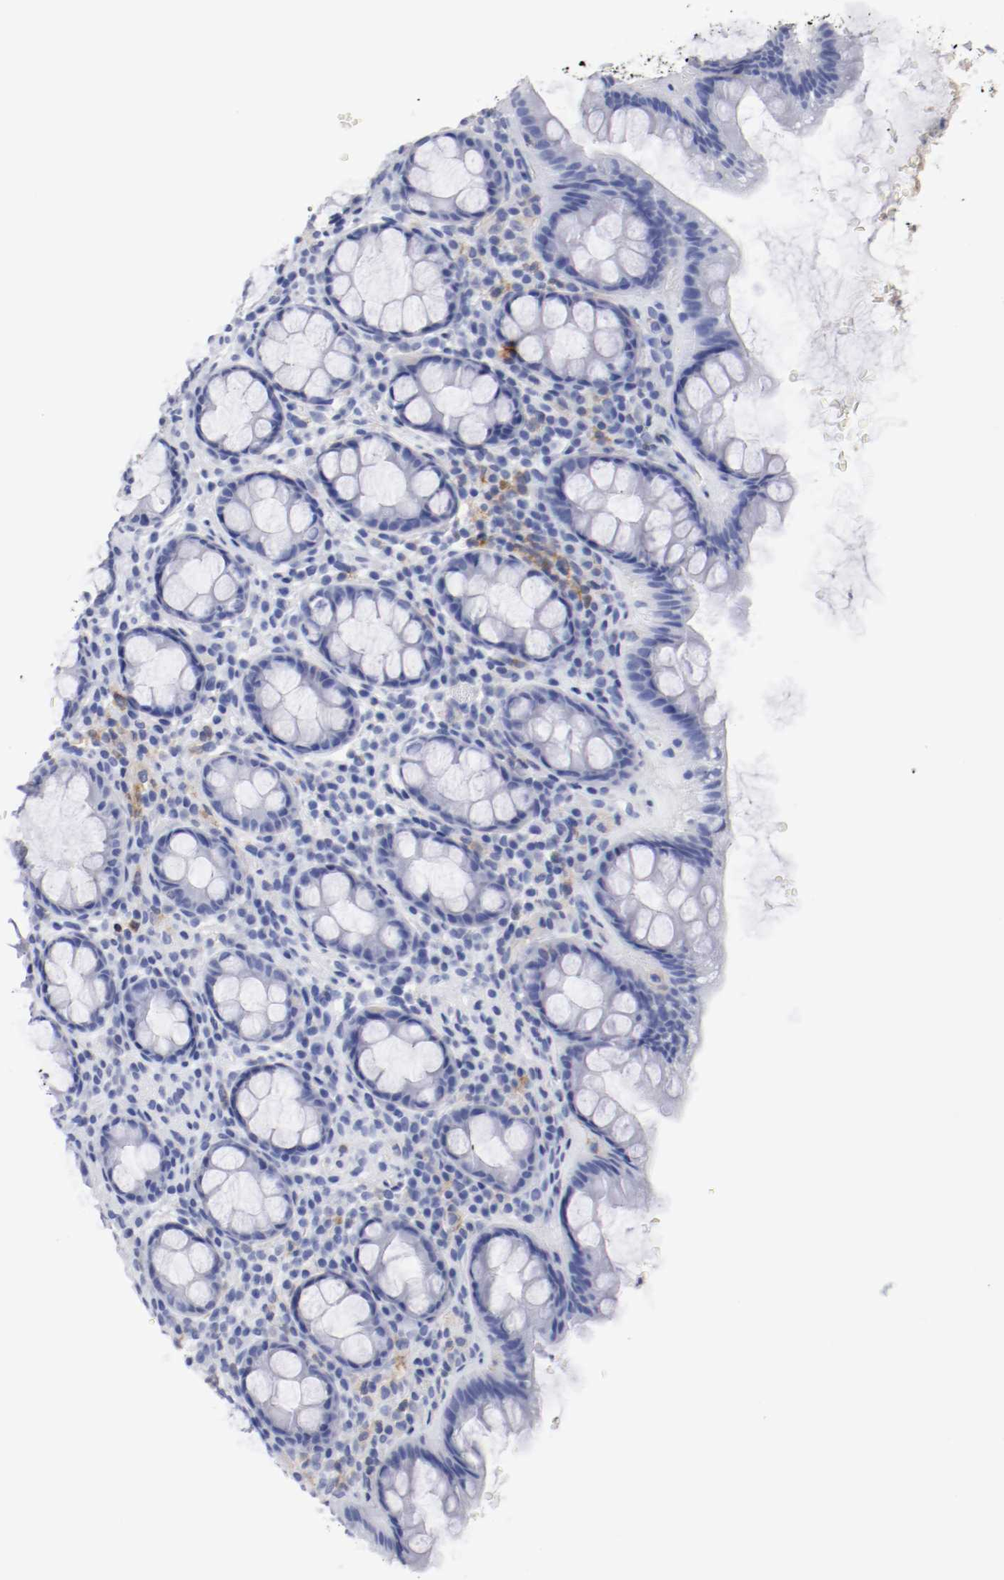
{"staining": {"intensity": "negative", "quantity": "none", "location": "none"}, "tissue": "rectum", "cell_type": "Glandular cells", "image_type": "normal", "snomed": [{"axis": "morphology", "description": "Normal tissue, NOS"}, {"axis": "topography", "description": "Rectum"}], "caption": "Immunohistochemistry image of benign rectum stained for a protein (brown), which displays no positivity in glandular cells. The staining was performed using DAB to visualize the protein expression in brown, while the nuclei were stained in blue with hematoxylin (Magnification: 20x).", "gene": "ITGAX", "patient": {"sex": "male", "age": 92}}